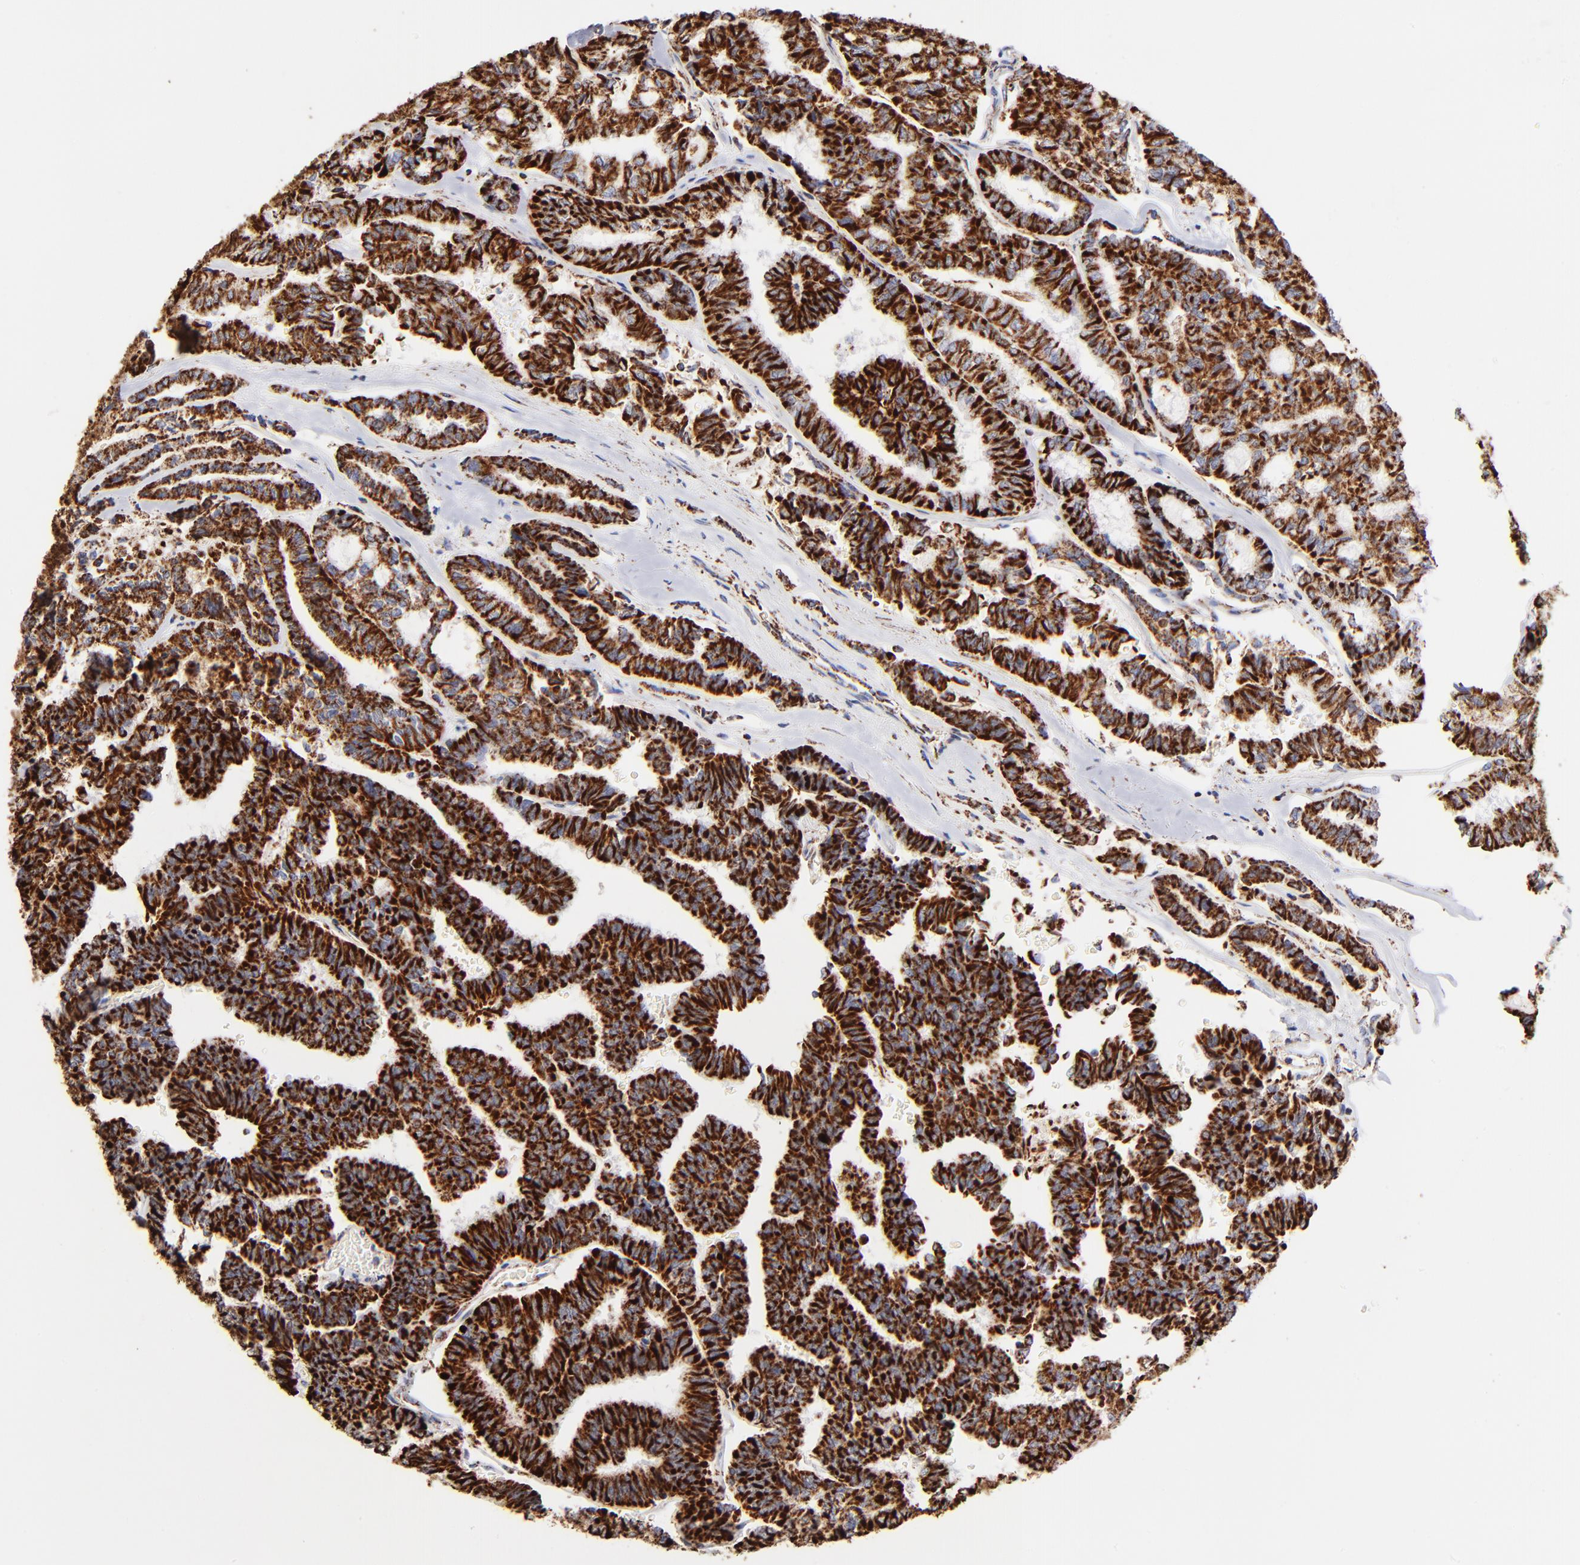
{"staining": {"intensity": "strong", "quantity": ">75%", "location": "cytoplasmic/membranous"}, "tissue": "thyroid cancer", "cell_type": "Tumor cells", "image_type": "cancer", "snomed": [{"axis": "morphology", "description": "Papillary adenocarcinoma, NOS"}, {"axis": "topography", "description": "Thyroid gland"}], "caption": "A brown stain highlights strong cytoplasmic/membranous positivity of a protein in thyroid papillary adenocarcinoma tumor cells. (DAB (3,3'-diaminobenzidine) IHC with brightfield microscopy, high magnification).", "gene": "PHB1", "patient": {"sex": "female", "age": 35}}